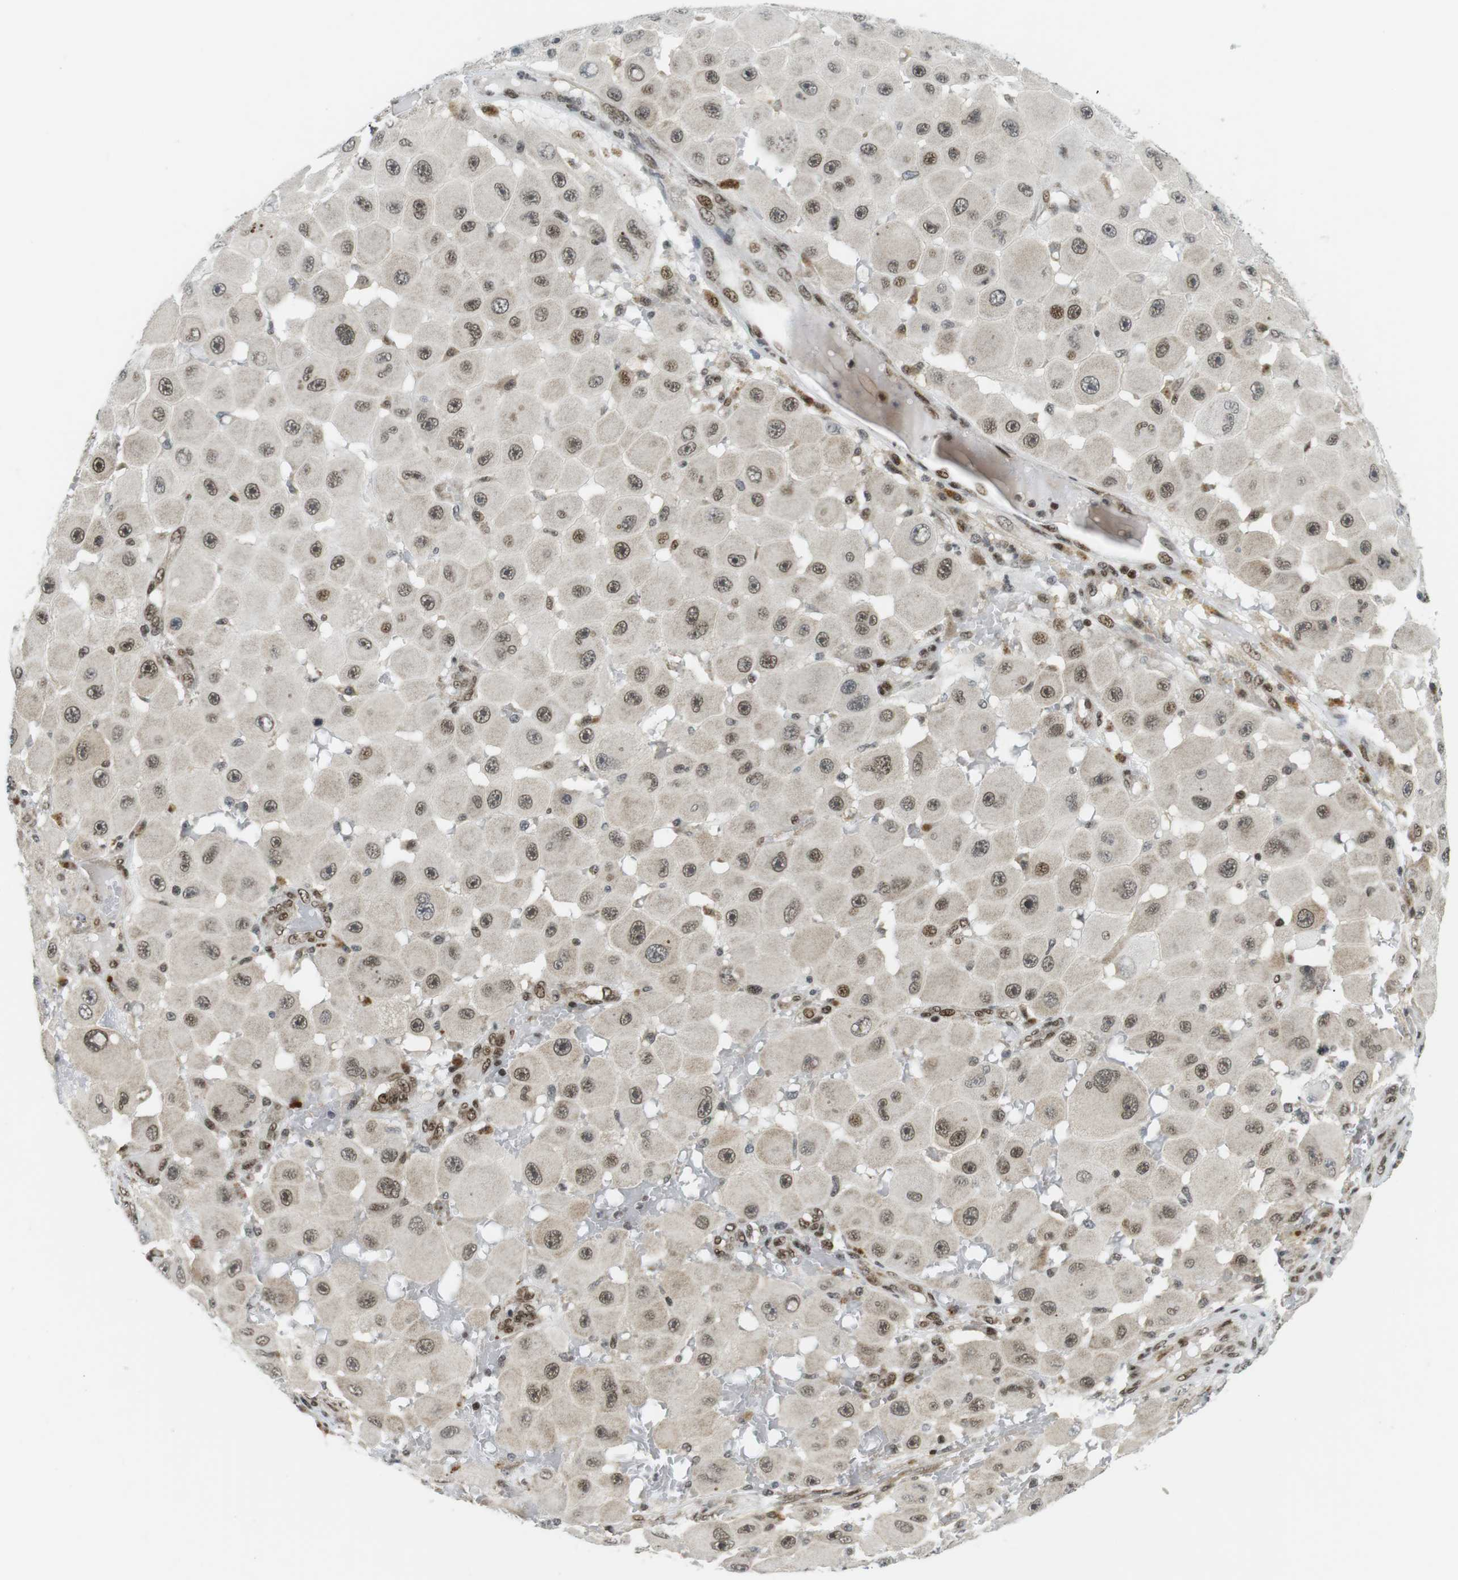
{"staining": {"intensity": "moderate", "quantity": ">75%", "location": "nuclear"}, "tissue": "melanoma", "cell_type": "Tumor cells", "image_type": "cancer", "snomed": [{"axis": "morphology", "description": "Malignant melanoma, NOS"}, {"axis": "topography", "description": "Skin"}], "caption": "Immunohistochemistry image of human malignant melanoma stained for a protein (brown), which shows medium levels of moderate nuclear expression in approximately >75% of tumor cells.", "gene": "CDC27", "patient": {"sex": "female", "age": 81}}